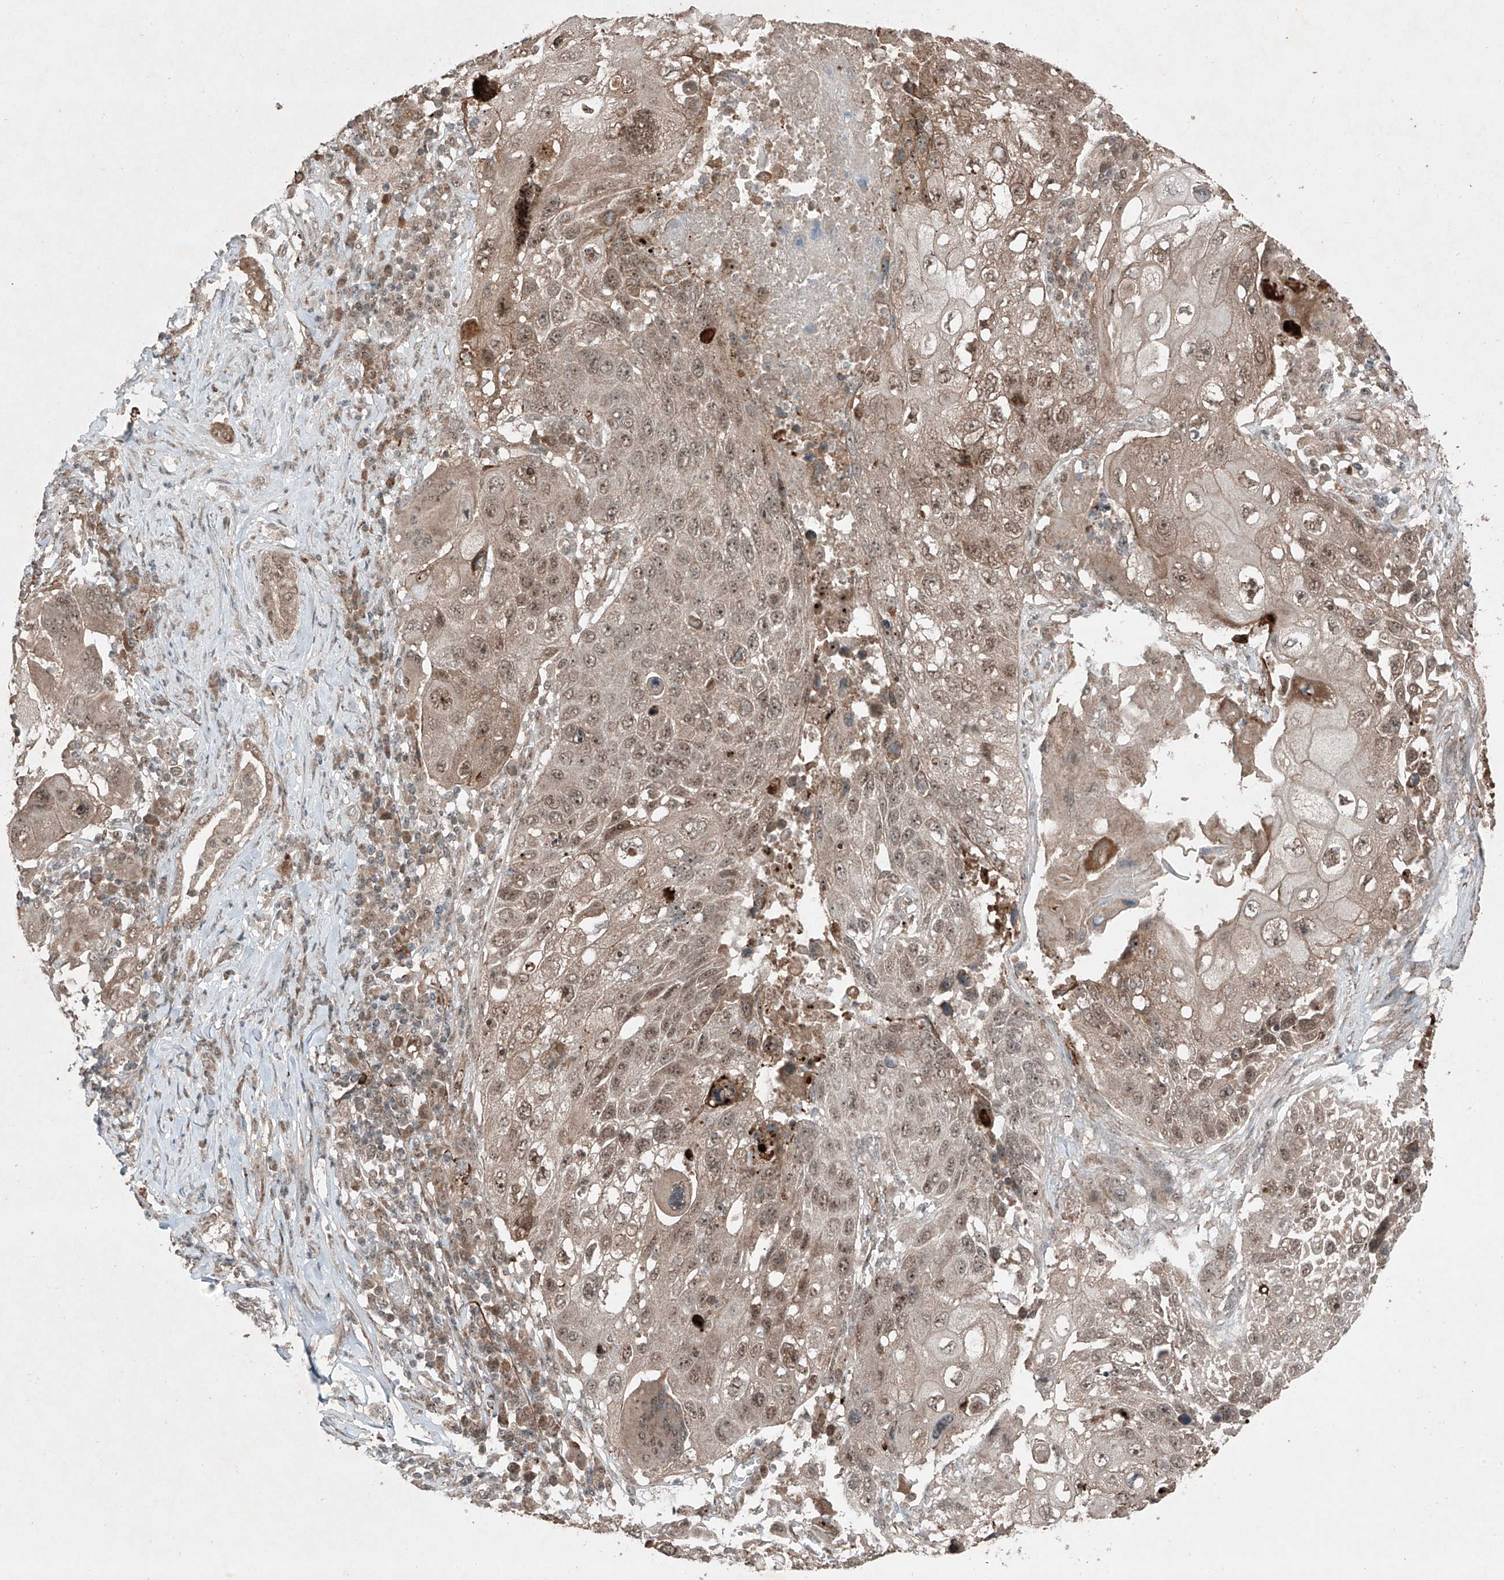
{"staining": {"intensity": "weak", "quantity": "25%-75%", "location": "cytoplasmic/membranous,nuclear"}, "tissue": "lung cancer", "cell_type": "Tumor cells", "image_type": "cancer", "snomed": [{"axis": "morphology", "description": "Squamous cell carcinoma, NOS"}, {"axis": "topography", "description": "Lung"}], "caption": "Tumor cells show weak cytoplasmic/membranous and nuclear staining in approximately 25%-75% of cells in squamous cell carcinoma (lung).", "gene": "ZNF620", "patient": {"sex": "male", "age": 61}}